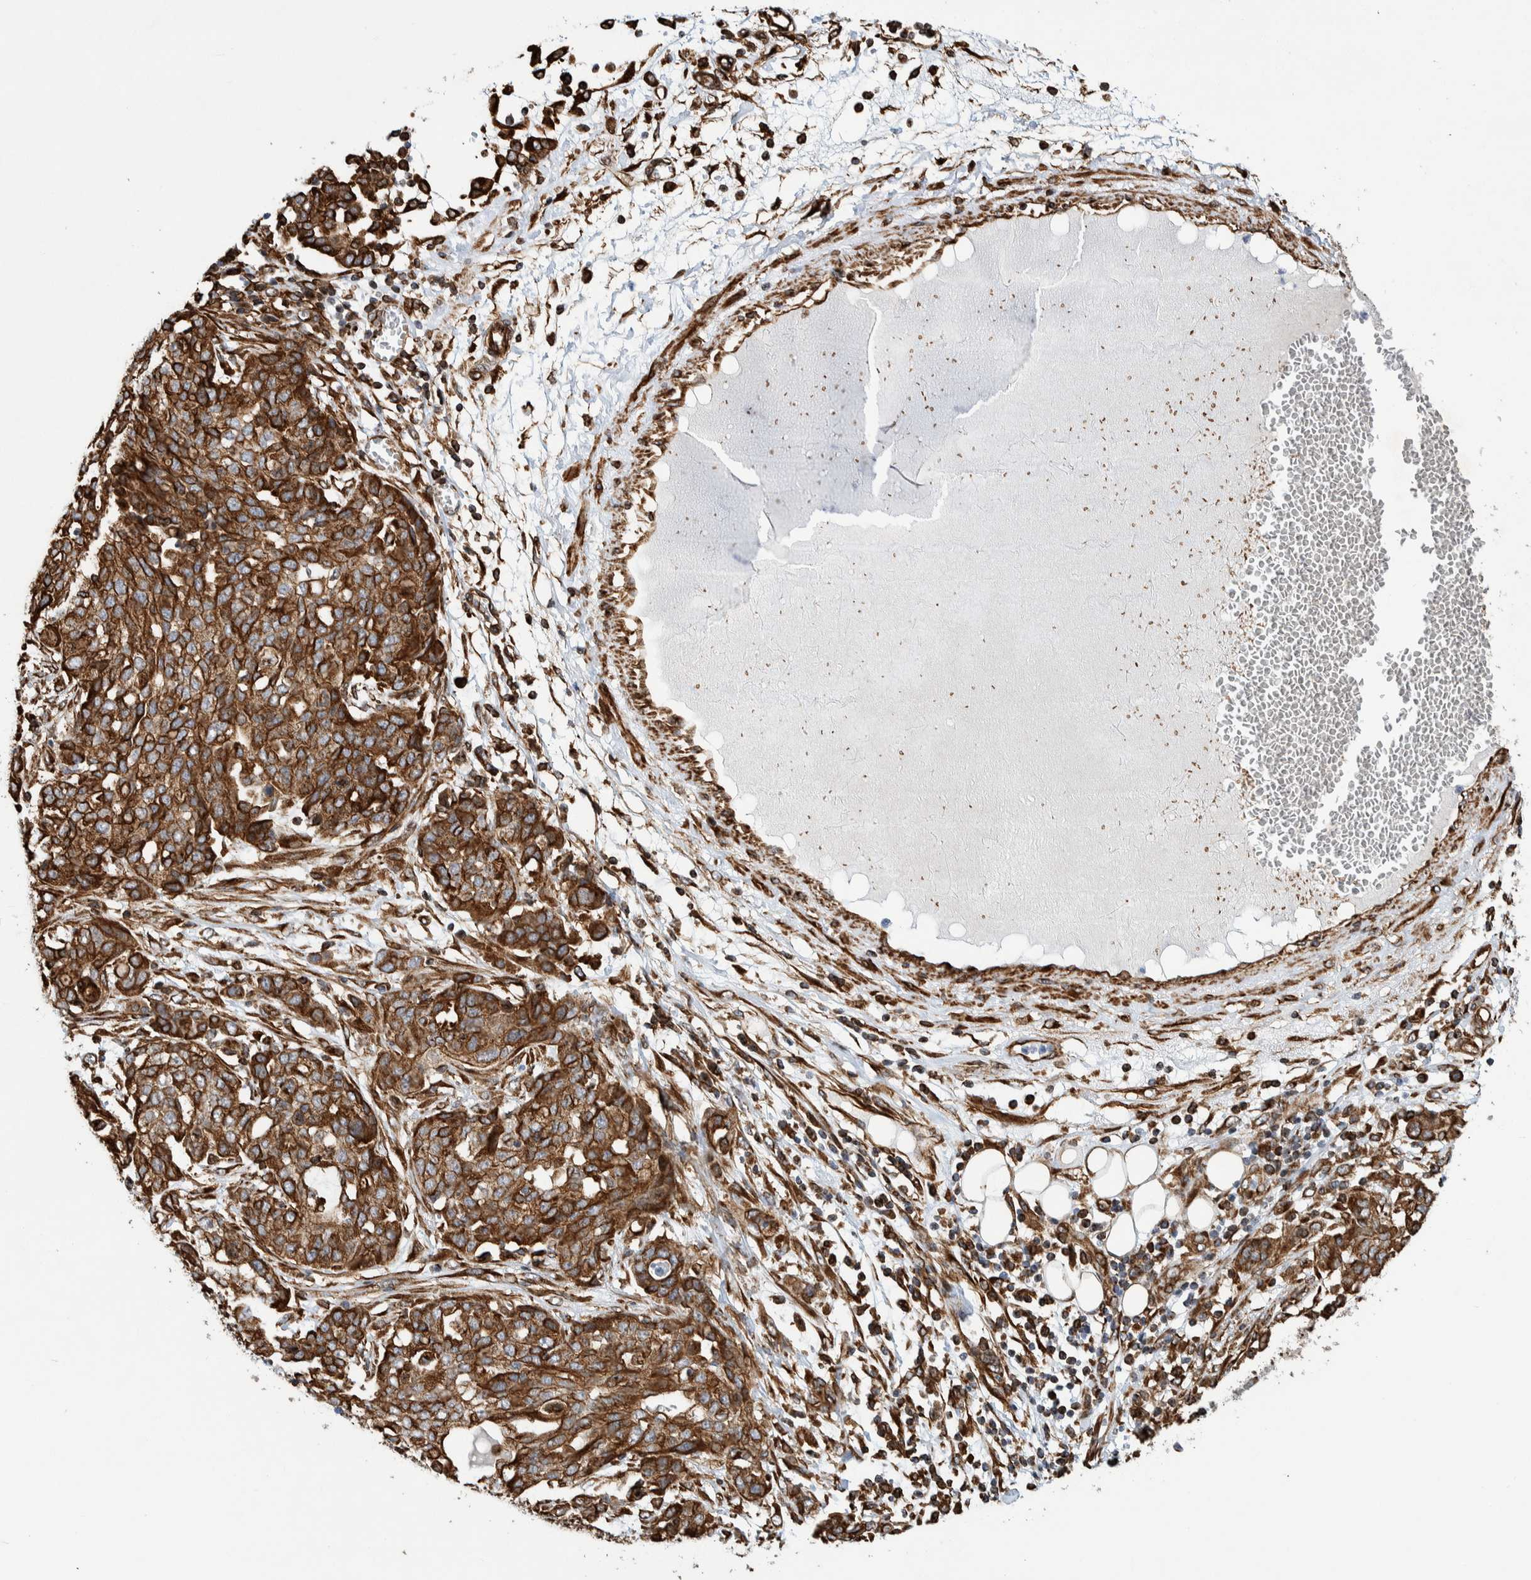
{"staining": {"intensity": "strong", "quantity": ">75%", "location": "cytoplasmic/membranous"}, "tissue": "ovarian cancer", "cell_type": "Tumor cells", "image_type": "cancer", "snomed": [{"axis": "morphology", "description": "Cystadenocarcinoma, serous, NOS"}, {"axis": "topography", "description": "Soft tissue"}, {"axis": "topography", "description": "Ovary"}], "caption": "DAB (3,3'-diaminobenzidine) immunohistochemical staining of human serous cystadenocarcinoma (ovarian) shows strong cytoplasmic/membranous protein staining in approximately >75% of tumor cells.", "gene": "CCDC57", "patient": {"sex": "female", "age": 57}}